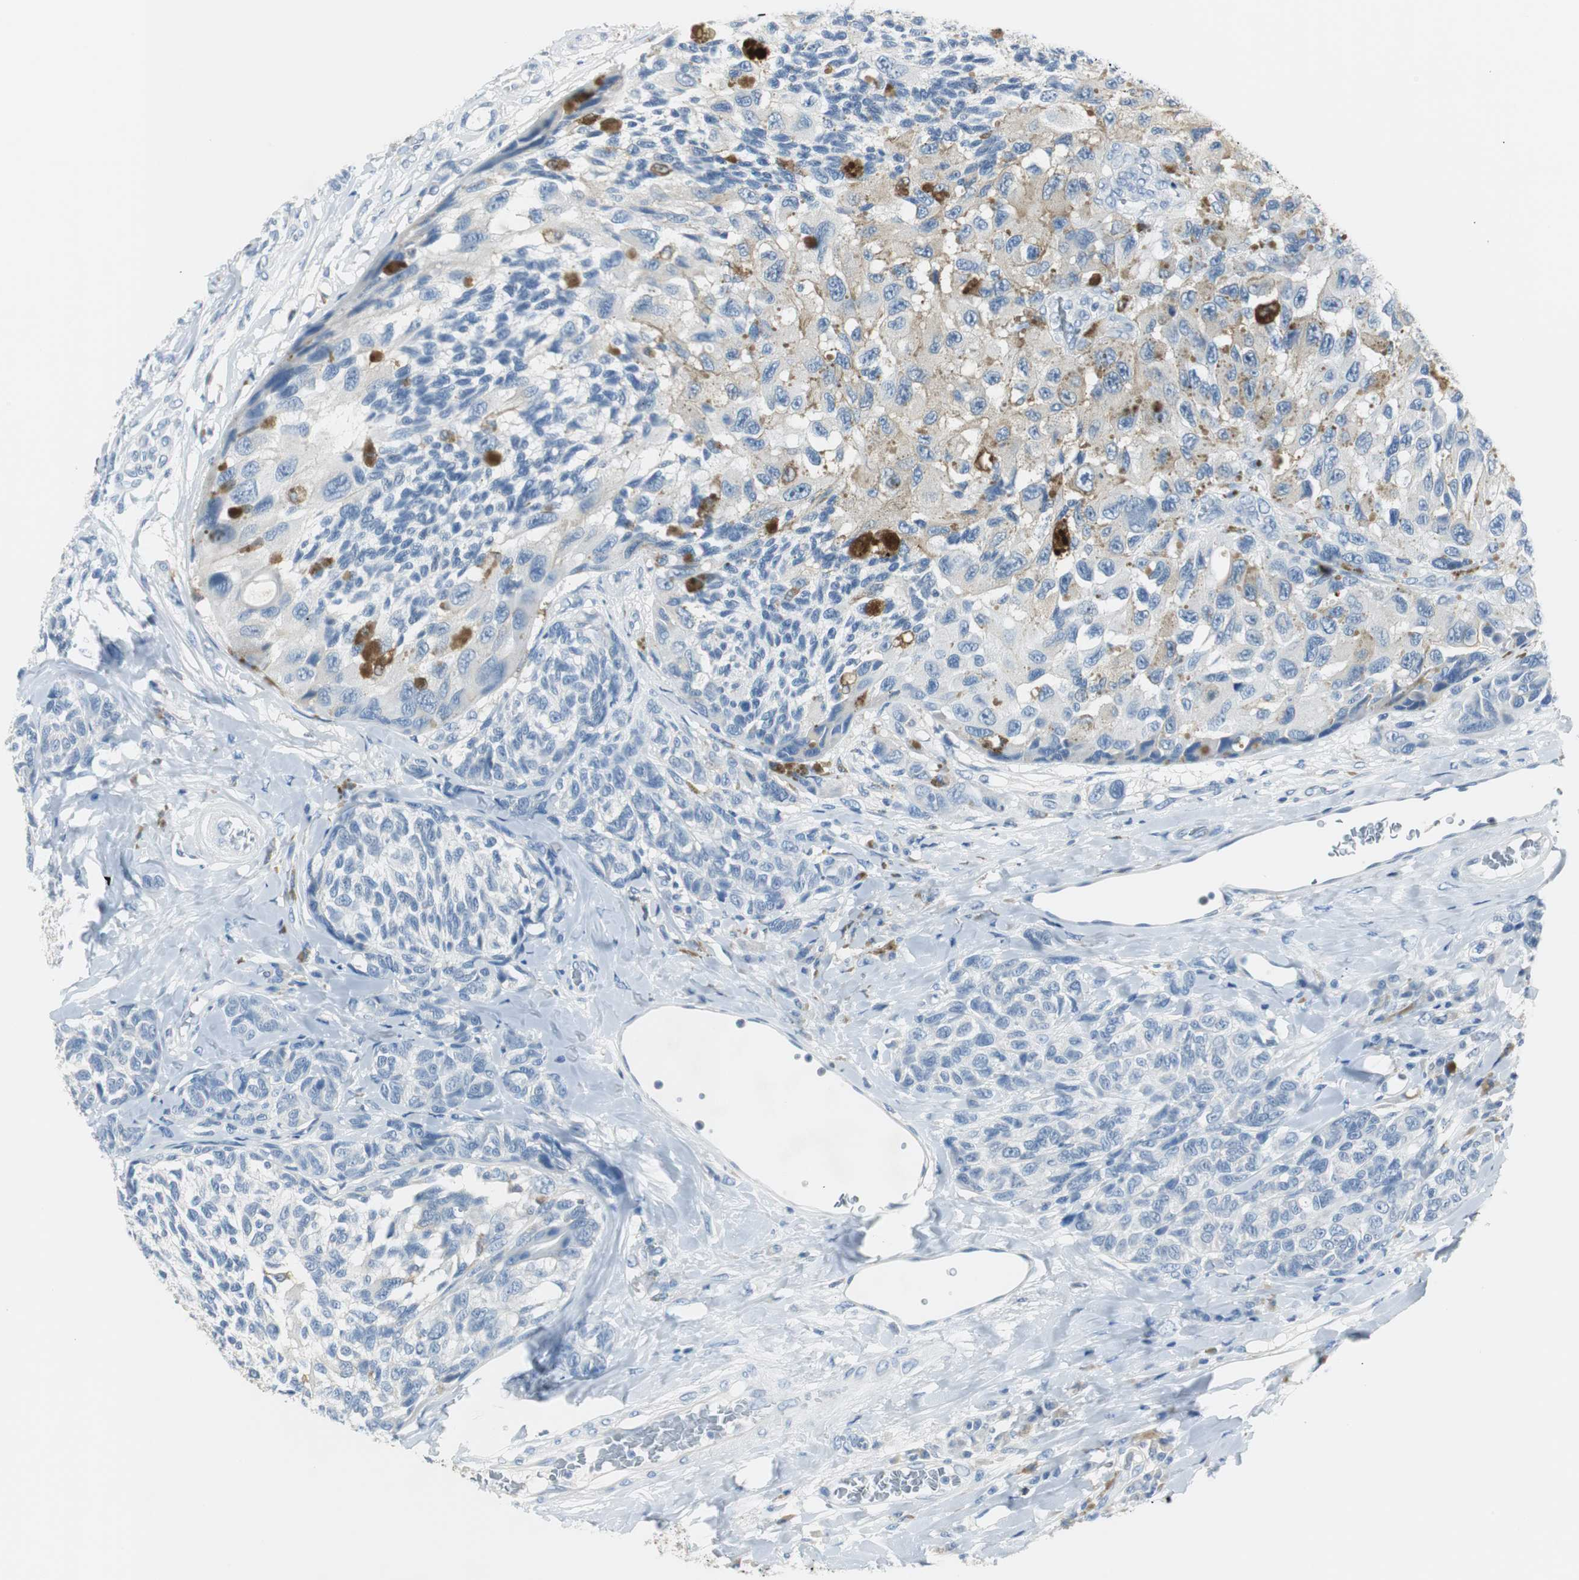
{"staining": {"intensity": "negative", "quantity": "none", "location": "none"}, "tissue": "melanoma", "cell_type": "Tumor cells", "image_type": "cancer", "snomed": [{"axis": "morphology", "description": "Malignant melanoma, NOS"}, {"axis": "topography", "description": "Skin"}], "caption": "A high-resolution image shows IHC staining of melanoma, which displays no significant expression in tumor cells.", "gene": "FBP1", "patient": {"sex": "female", "age": 73}}